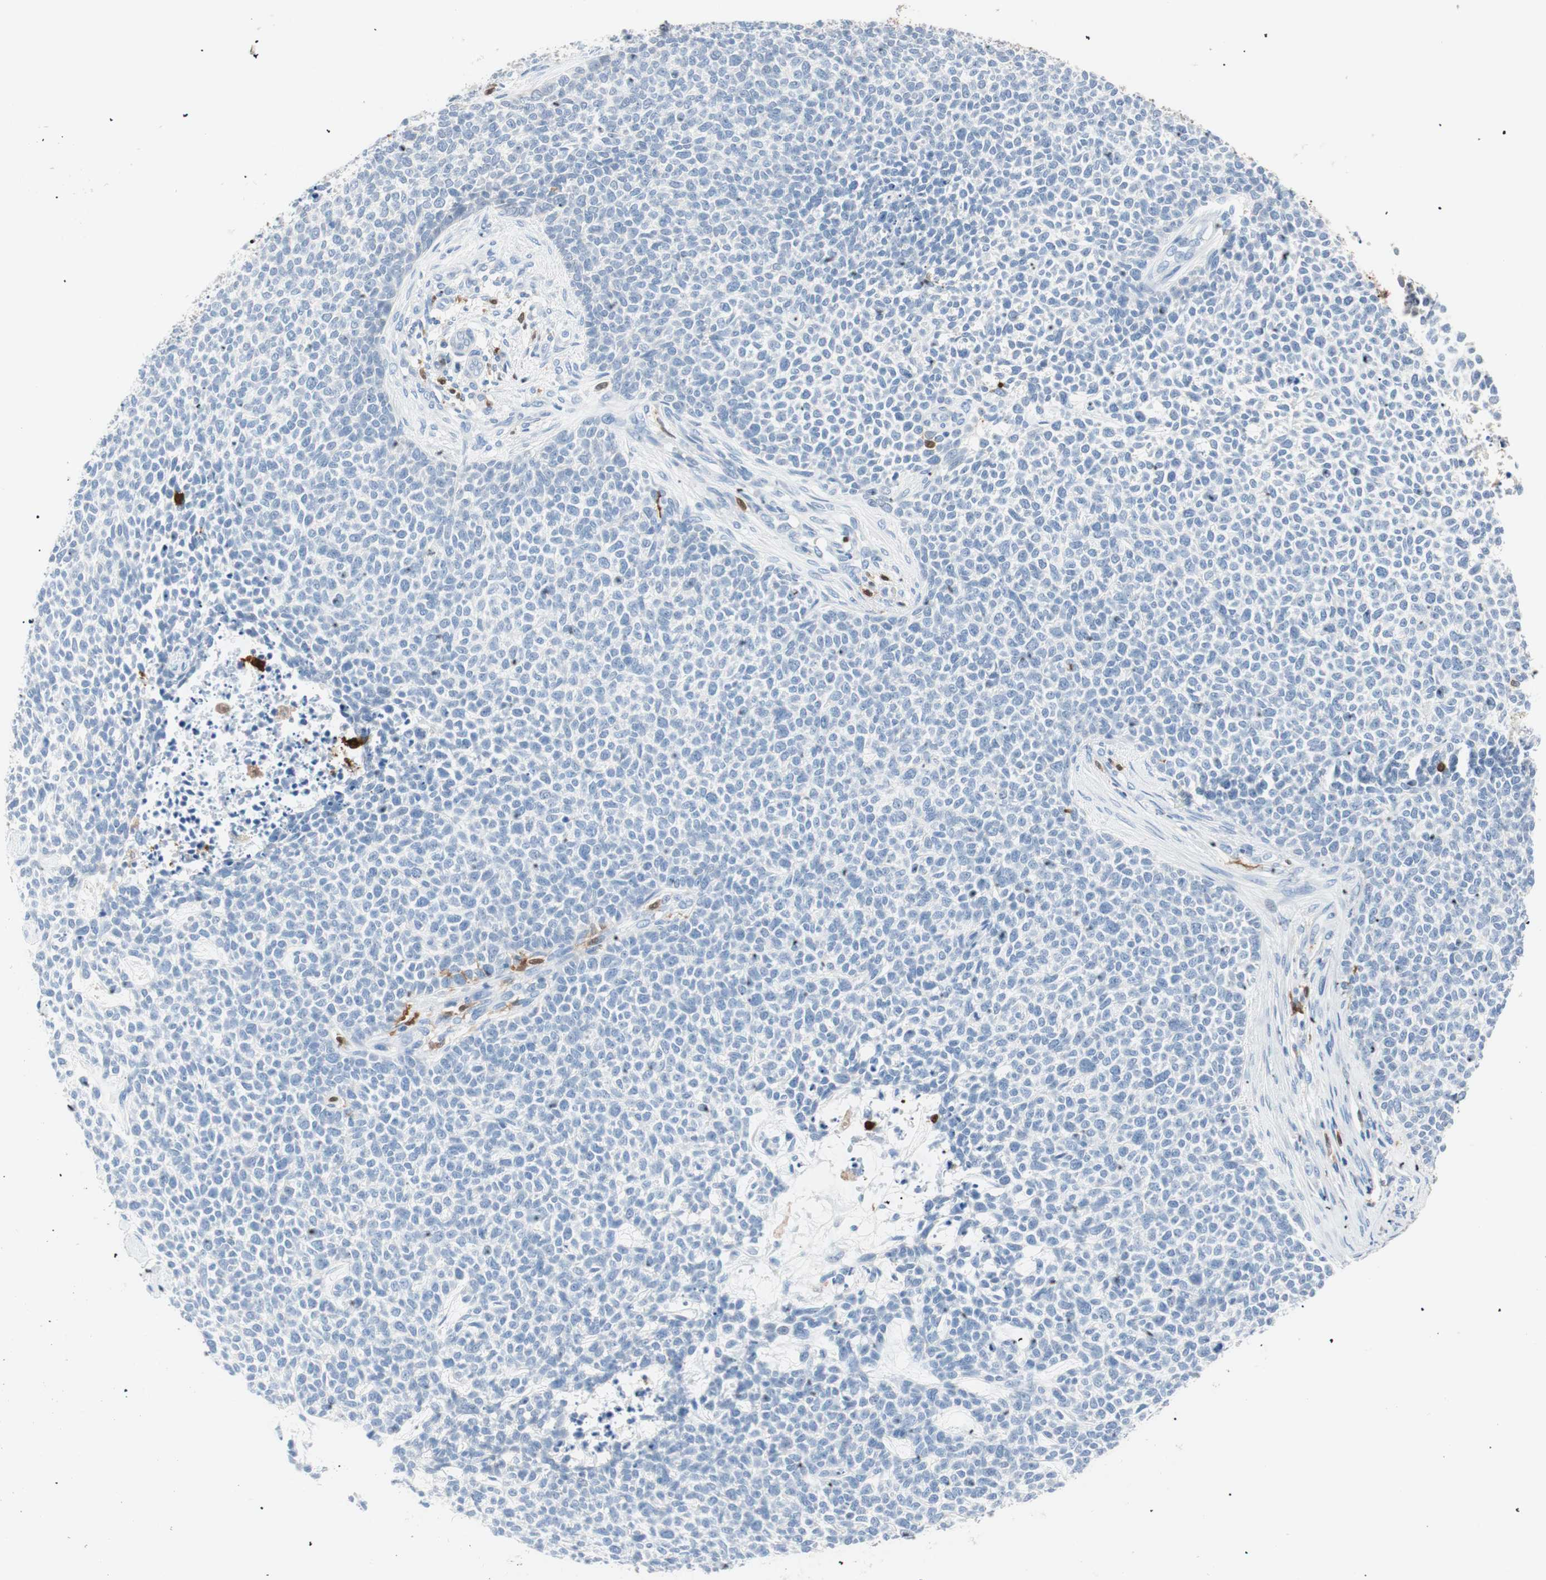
{"staining": {"intensity": "negative", "quantity": "none", "location": "none"}, "tissue": "skin cancer", "cell_type": "Tumor cells", "image_type": "cancer", "snomed": [{"axis": "morphology", "description": "Basal cell carcinoma"}, {"axis": "topography", "description": "Skin"}], "caption": "Skin cancer stained for a protein using immunohistochemistry exhibits no expression tumor cells.", "gene": "IL18", "patient": {"sex": "female", "age": 84}}